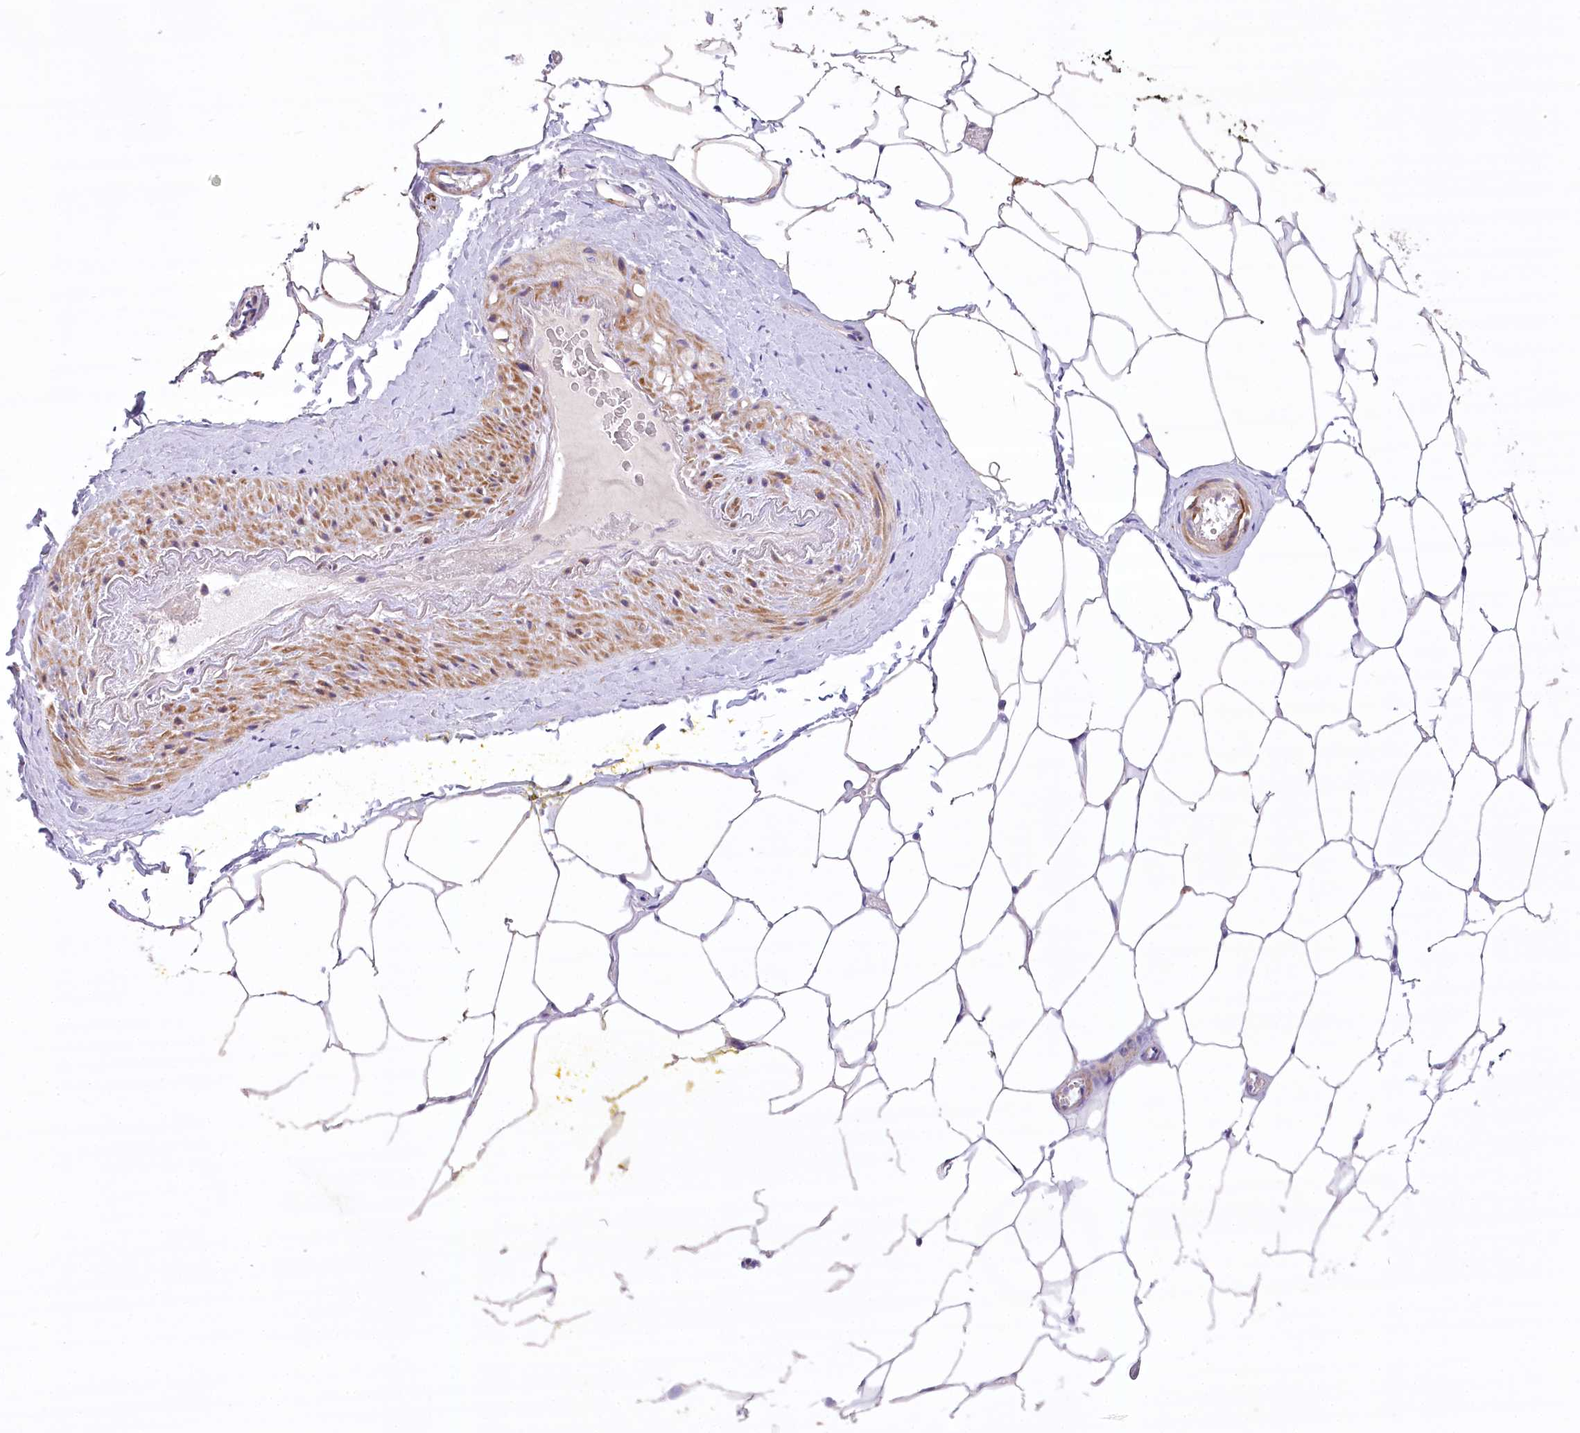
{"staining": {"intensity": "negative", "quantity": "none", "location": "none"}, "tissue": "adipose tissue", "cell_type": "Adipocytes", "image_type": "normal", "snomed": [{"axis": "morphology", "description": "Normal tissue, NOS"}, {"axis": "morphology", "description": "Adenocarcinoma, Low grade"}, {"axis": "topography", "description": "Prostate"}, {"axis": "topography", "description": "Peripheral nerve tissue"}], "caption": "Immunohistochemistry (IHC) of normal human adipose tissue exhibits no expression in adipocytes.", "gene": "ANGPTL3", "patient": {"sex": "male", "age": 63}}